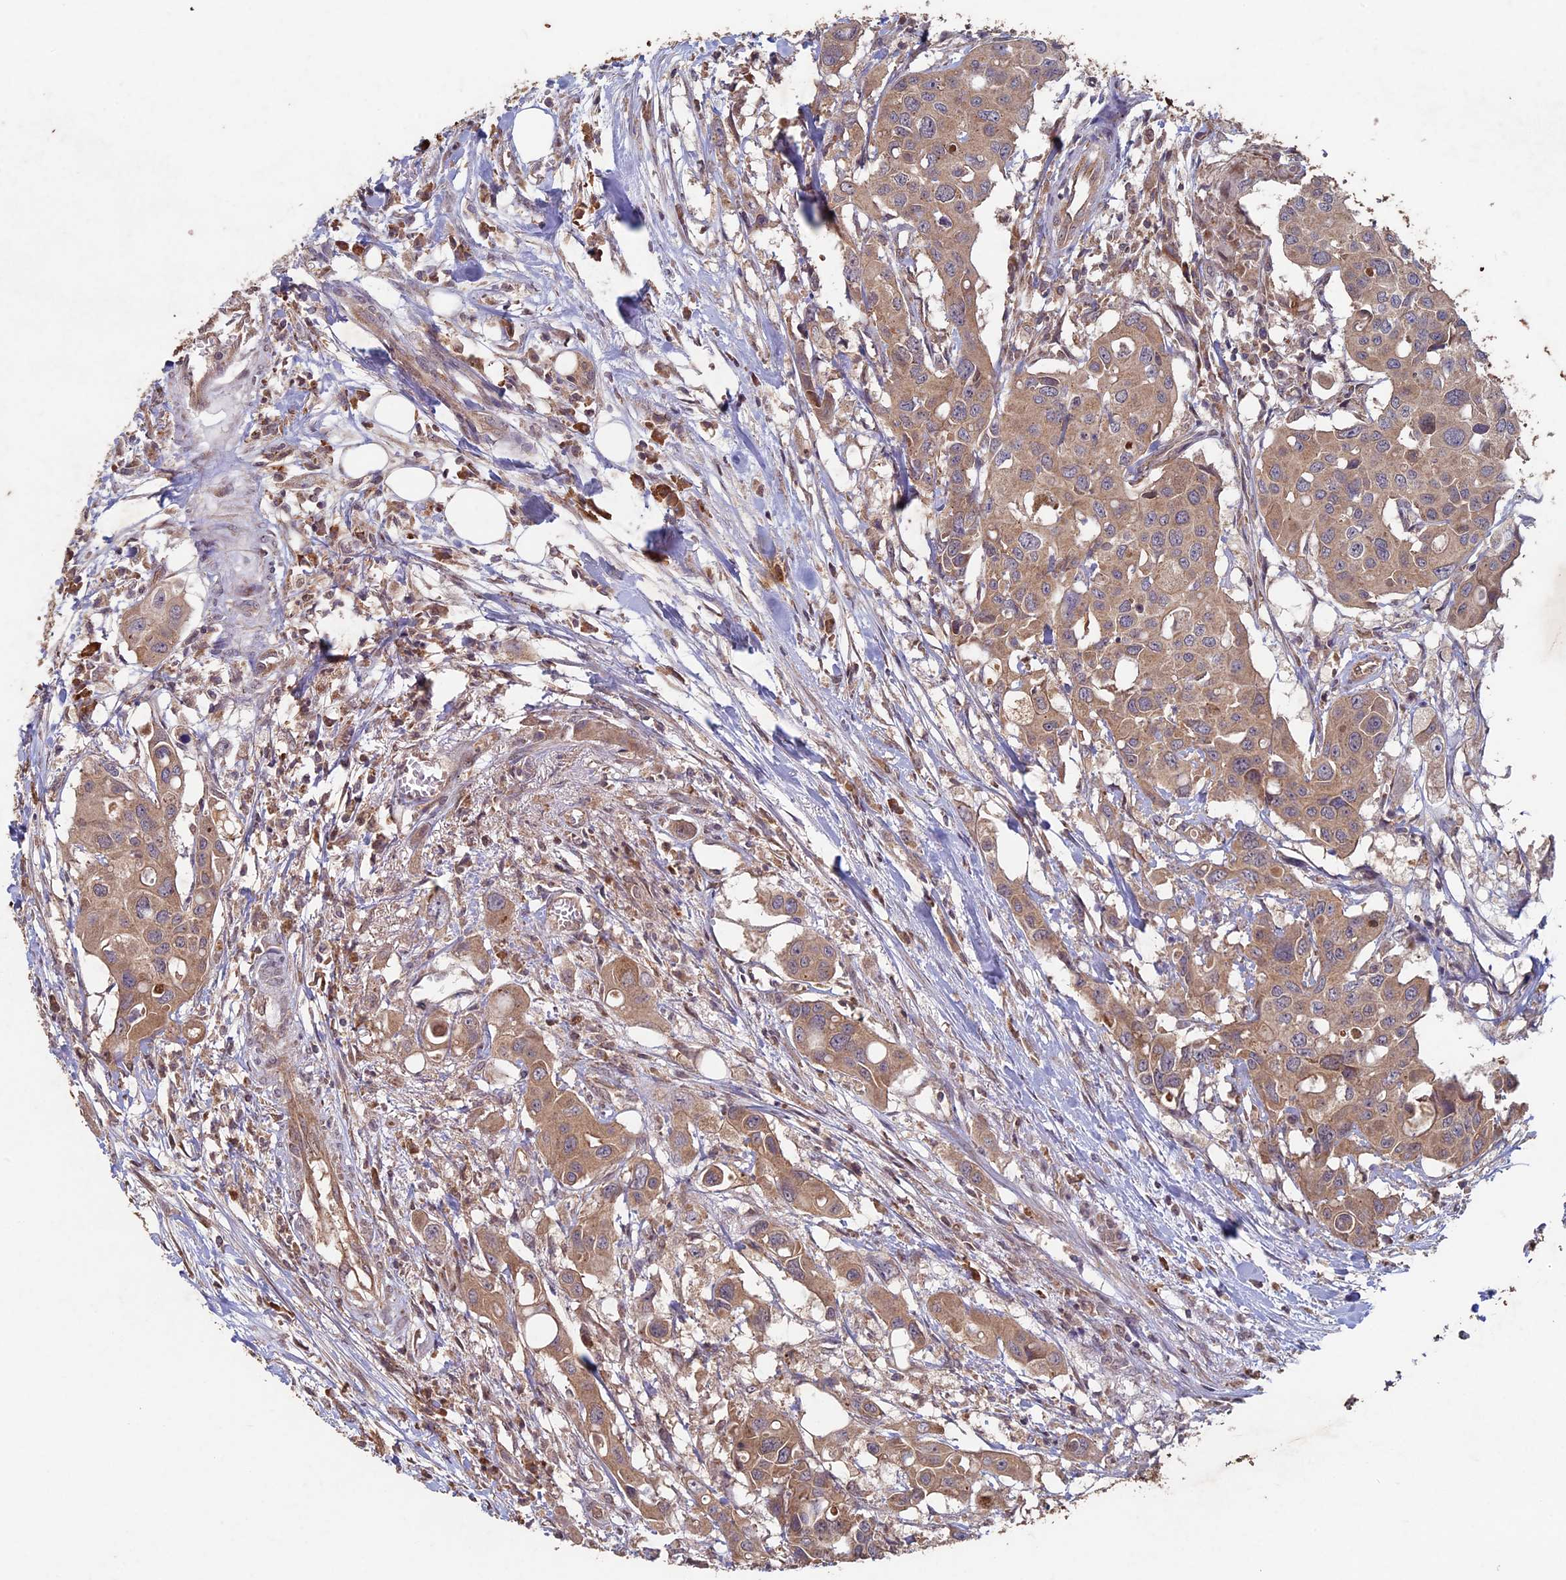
{"staining": {"intensity": "moderate", "quantity": ">75%", "location": "cytoplasmic/membranous"}, "tissue": "colorectal cancer", "cell_type": "Tumor cells", "image_type": "cancer", "snomed": [{"axis": "morphology", "description": "Adenocarcinoma, NOS"}, {"axis": "topography", "description": "Colon"}], "caption": "Moderate cytoplasmic/membranous staining is present in about >75% of tumor cells in colorectal cancer. (brown staining indicates protein expression, while blue staining denotes nuclei).", "gene": "RCCD1", "patient": {"sex": "male", "age": 77}}